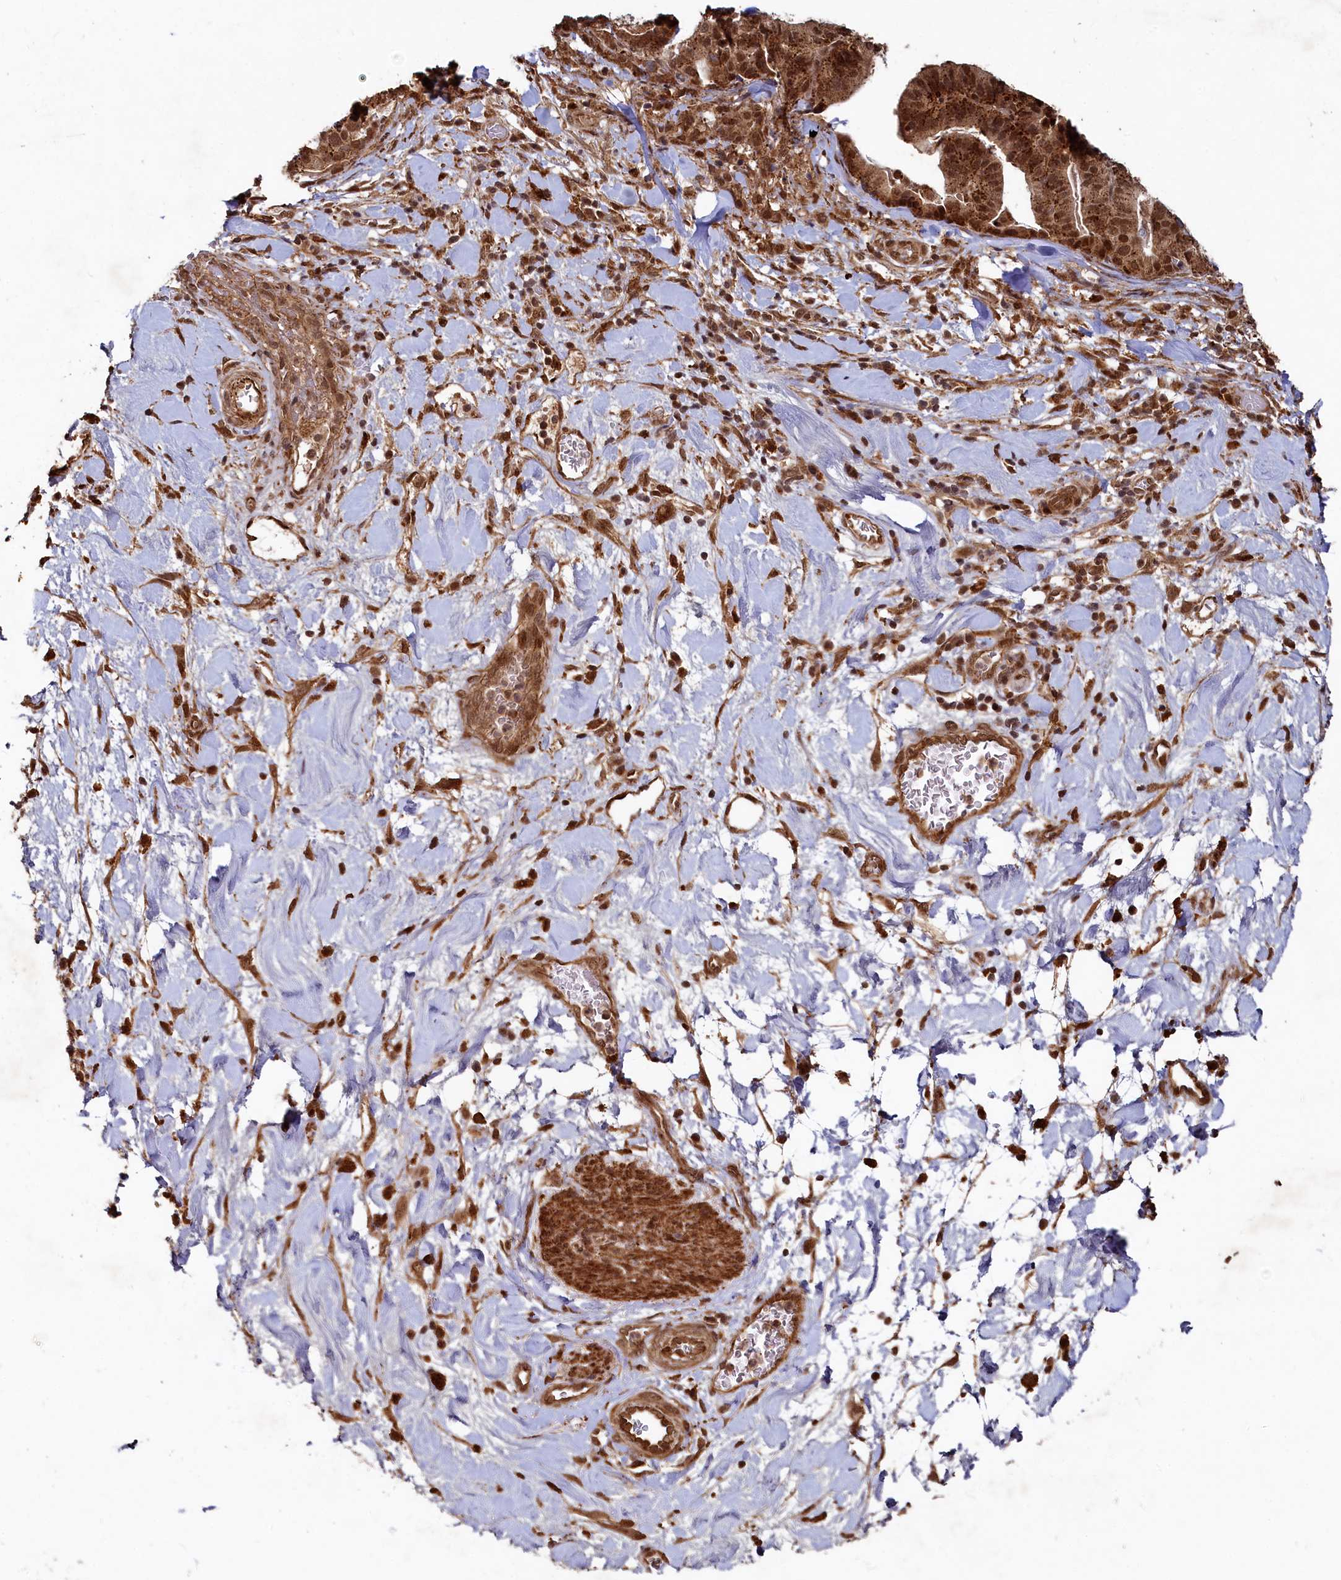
{"staining": {"intensity": "moderate", "quantity": ">75%", "location": "cytoplasmic/membranous,nuclear"}, "tissue": "stomach cancer", "cell_type": "Tumor cells", "image_type": "cancer", "snomed": [{"axis": "morphology", "description": "Adenocarcinoma, NOS"}, {"axis": "topography", "description": "Stomach"}], "caption": "A medium amount of moderate cytoplasmic/membranous and nuclear staining is appreciated in about >75% of tumor cells in adenocarcinoma (stomach) tissue. Nuclei are stained in blue.", "gene": "TRIM23", "patient": {"sex": "male", "age": 48}}